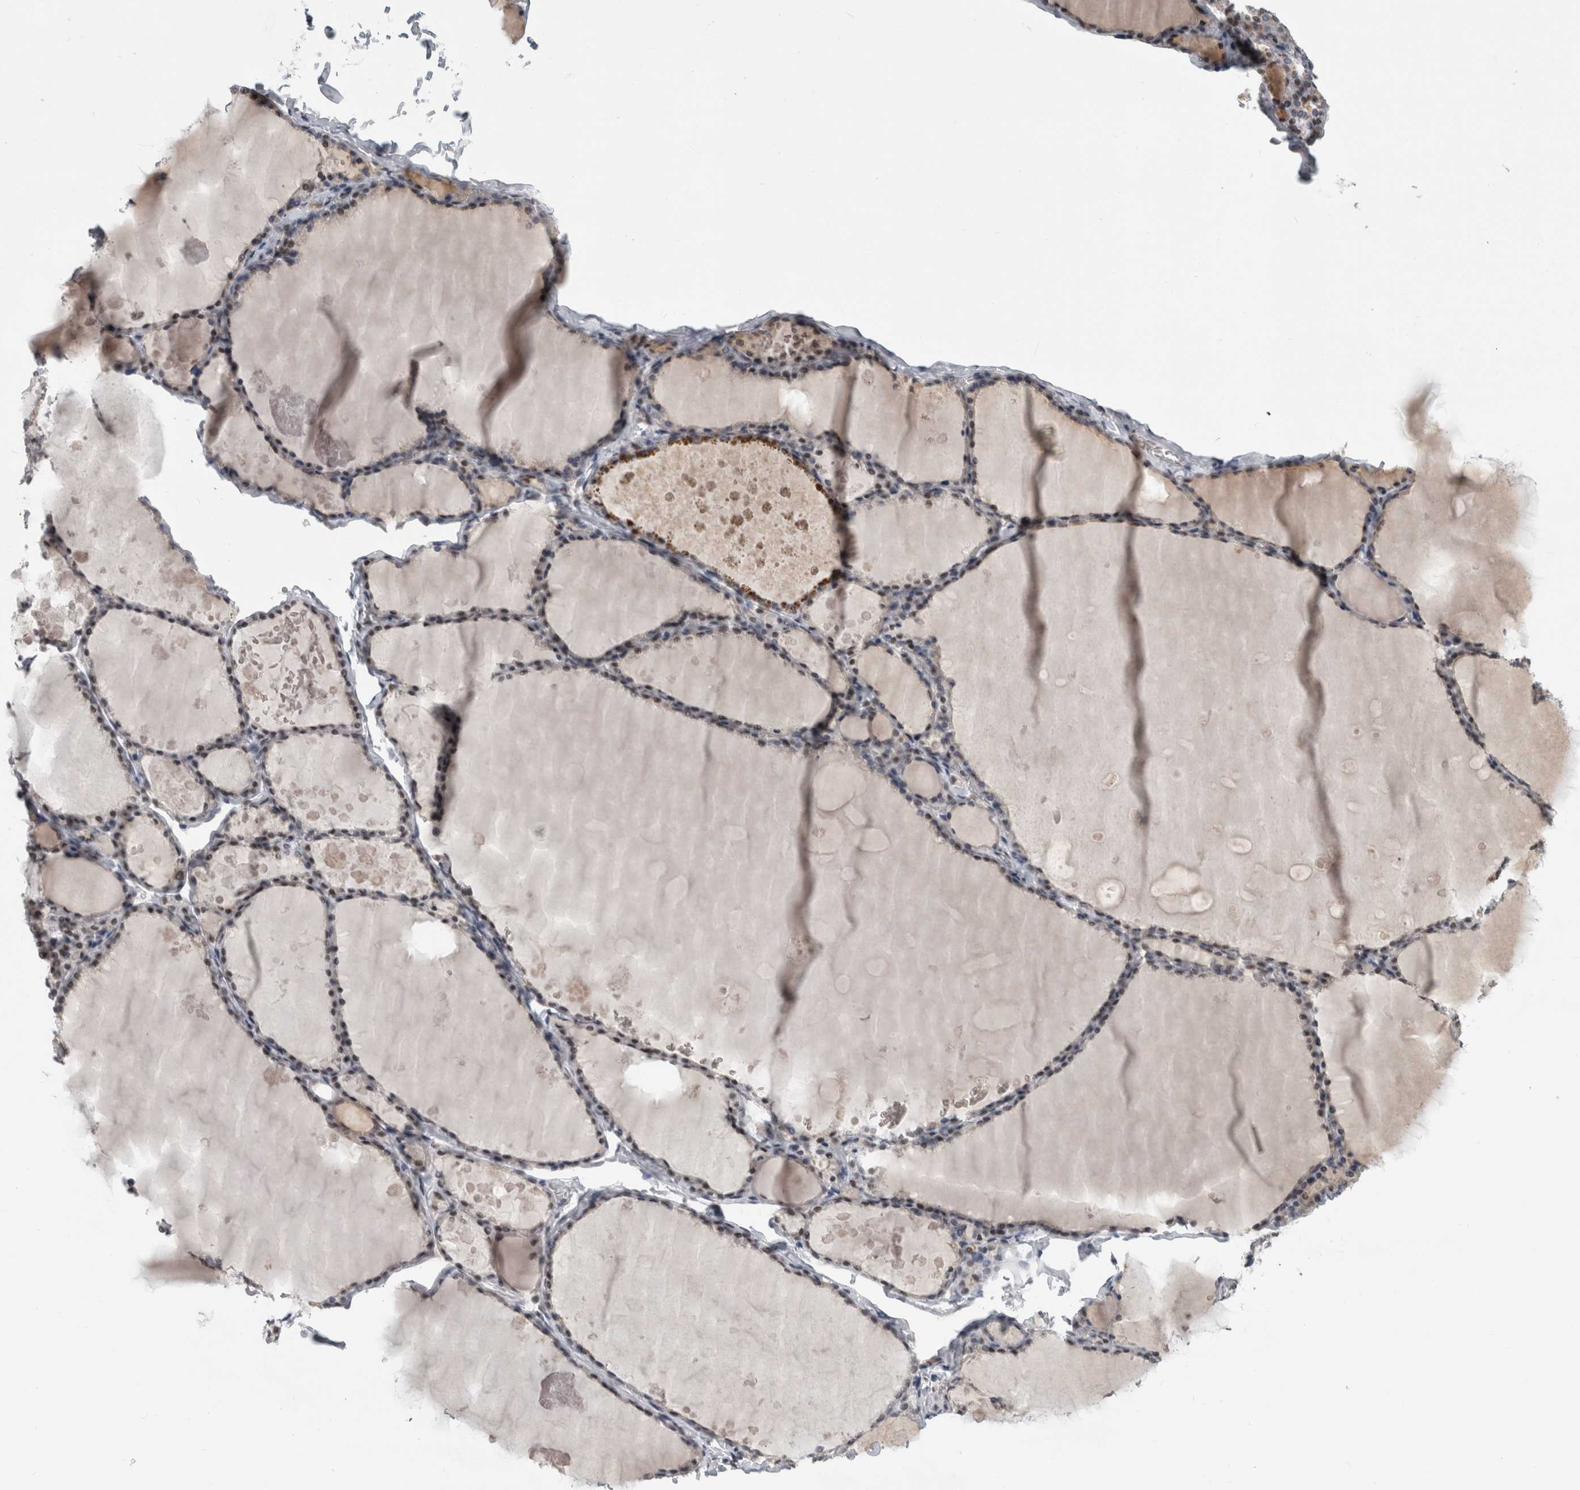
{"staining": {"intensity": "weak", "quantity": "25%-75%", "location": "nuclear"}, "tissue": "thyroid gland", "cell_type": "Glandular cells", "image_type": "normal", "snomed": [{"axis": "morphology", "description": "Normal tissue, NOS"}, {"axis": "topography", "description": "Thyroid gland"}], "caption": "Glandular cells exhibit low levels of weak nuclear expression in about 25%-75% of cells in normal thyroid gland.", "gene": "ARID4B", "patient": {"sex": "male", "age": 56}}